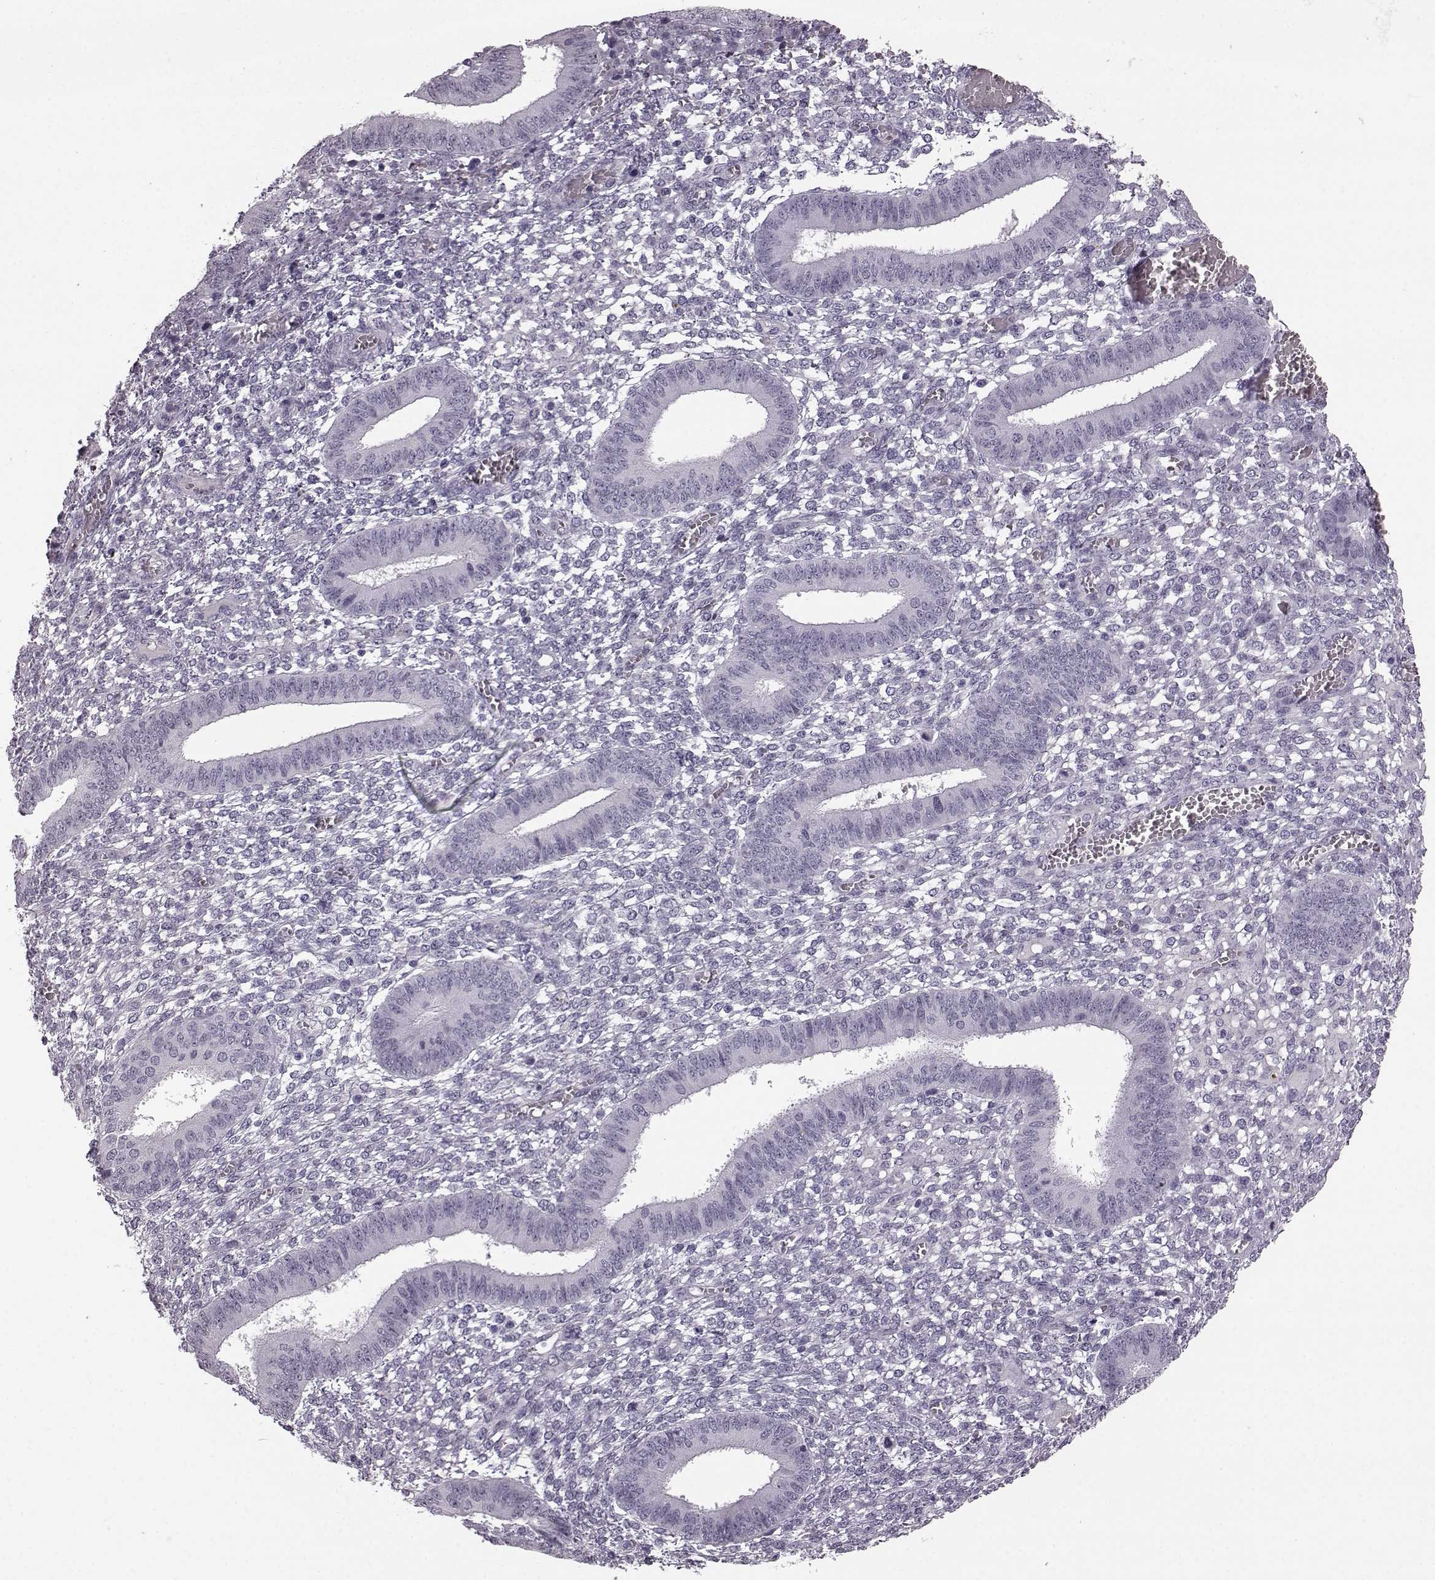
{"staining": {"intensity": "negative", "quantity": "none", "location": "none"}, "tissue": "endometrium", "cell_type": "Cells in endometrial stroma", "image_type": "normal", "snomed": [{"axis": "morphology", "description": "Normal tissue, NOS"}, {"axis": "topography", "description": "Endometrium"}], "caption": "A high-resolution micrograph shows immunohistochemistry (IHC) staining of benign endometrium, which shows no significant expression in cells in endometrial stroma.", "gene": "PRPH2", "patient": {"sex": "female", "age": 42}}